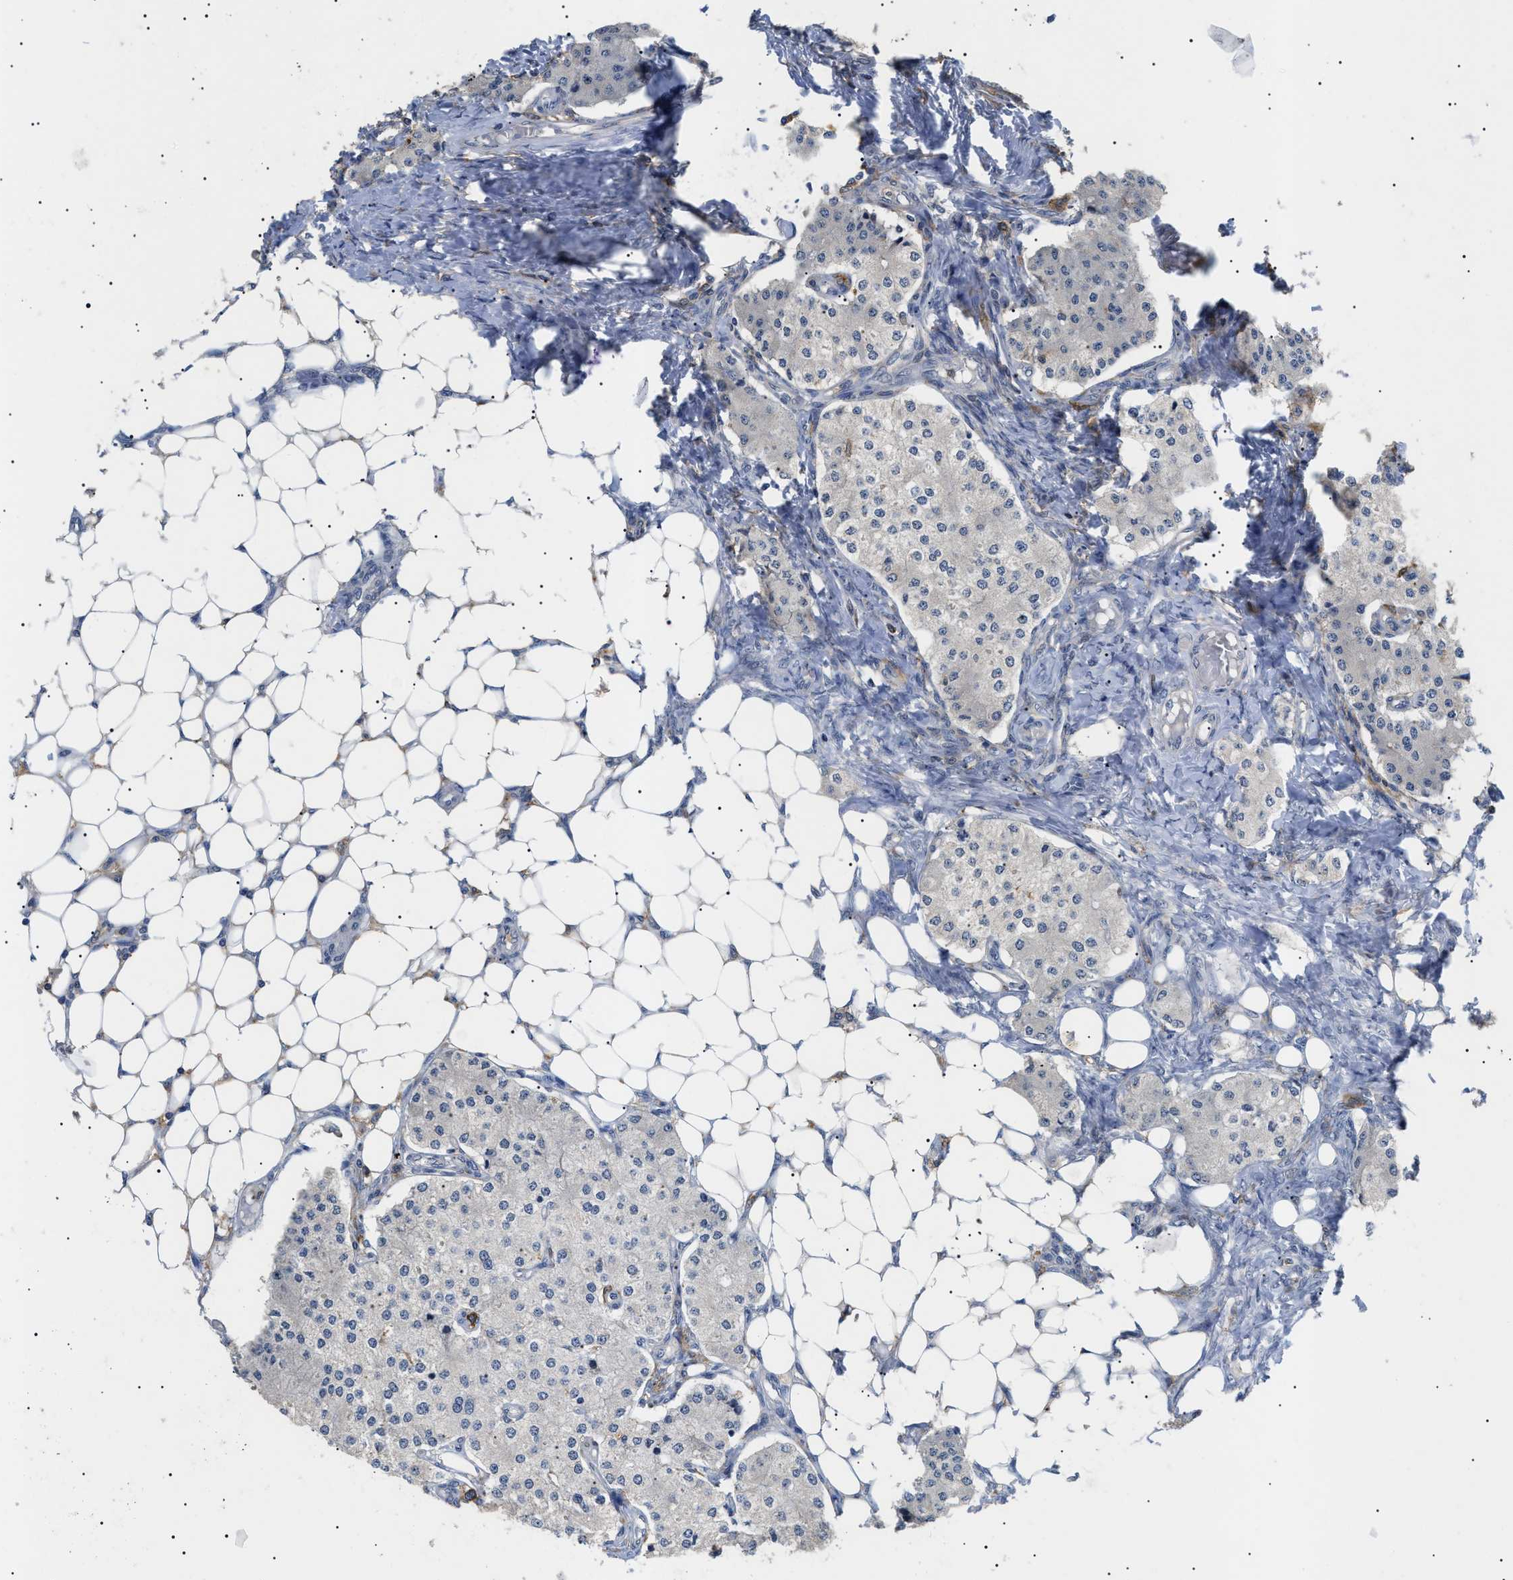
{"staining": {"intensity": "negative", "quantity": "none", "location": "none"}, "tissue": "carcinoid", "cell_type": "Tumor cells", "image_type": "cancer", "snomed": [{"axis": "morphology", "description": "Carcinoid, malignant, NOS"}, {"axis": "topography", "description": "Colon"}], "caption": "Tumor cells show no significant expression in carcinoid.", "gene": "CD300A", "patient": {"sex": "female", "age": 52}}